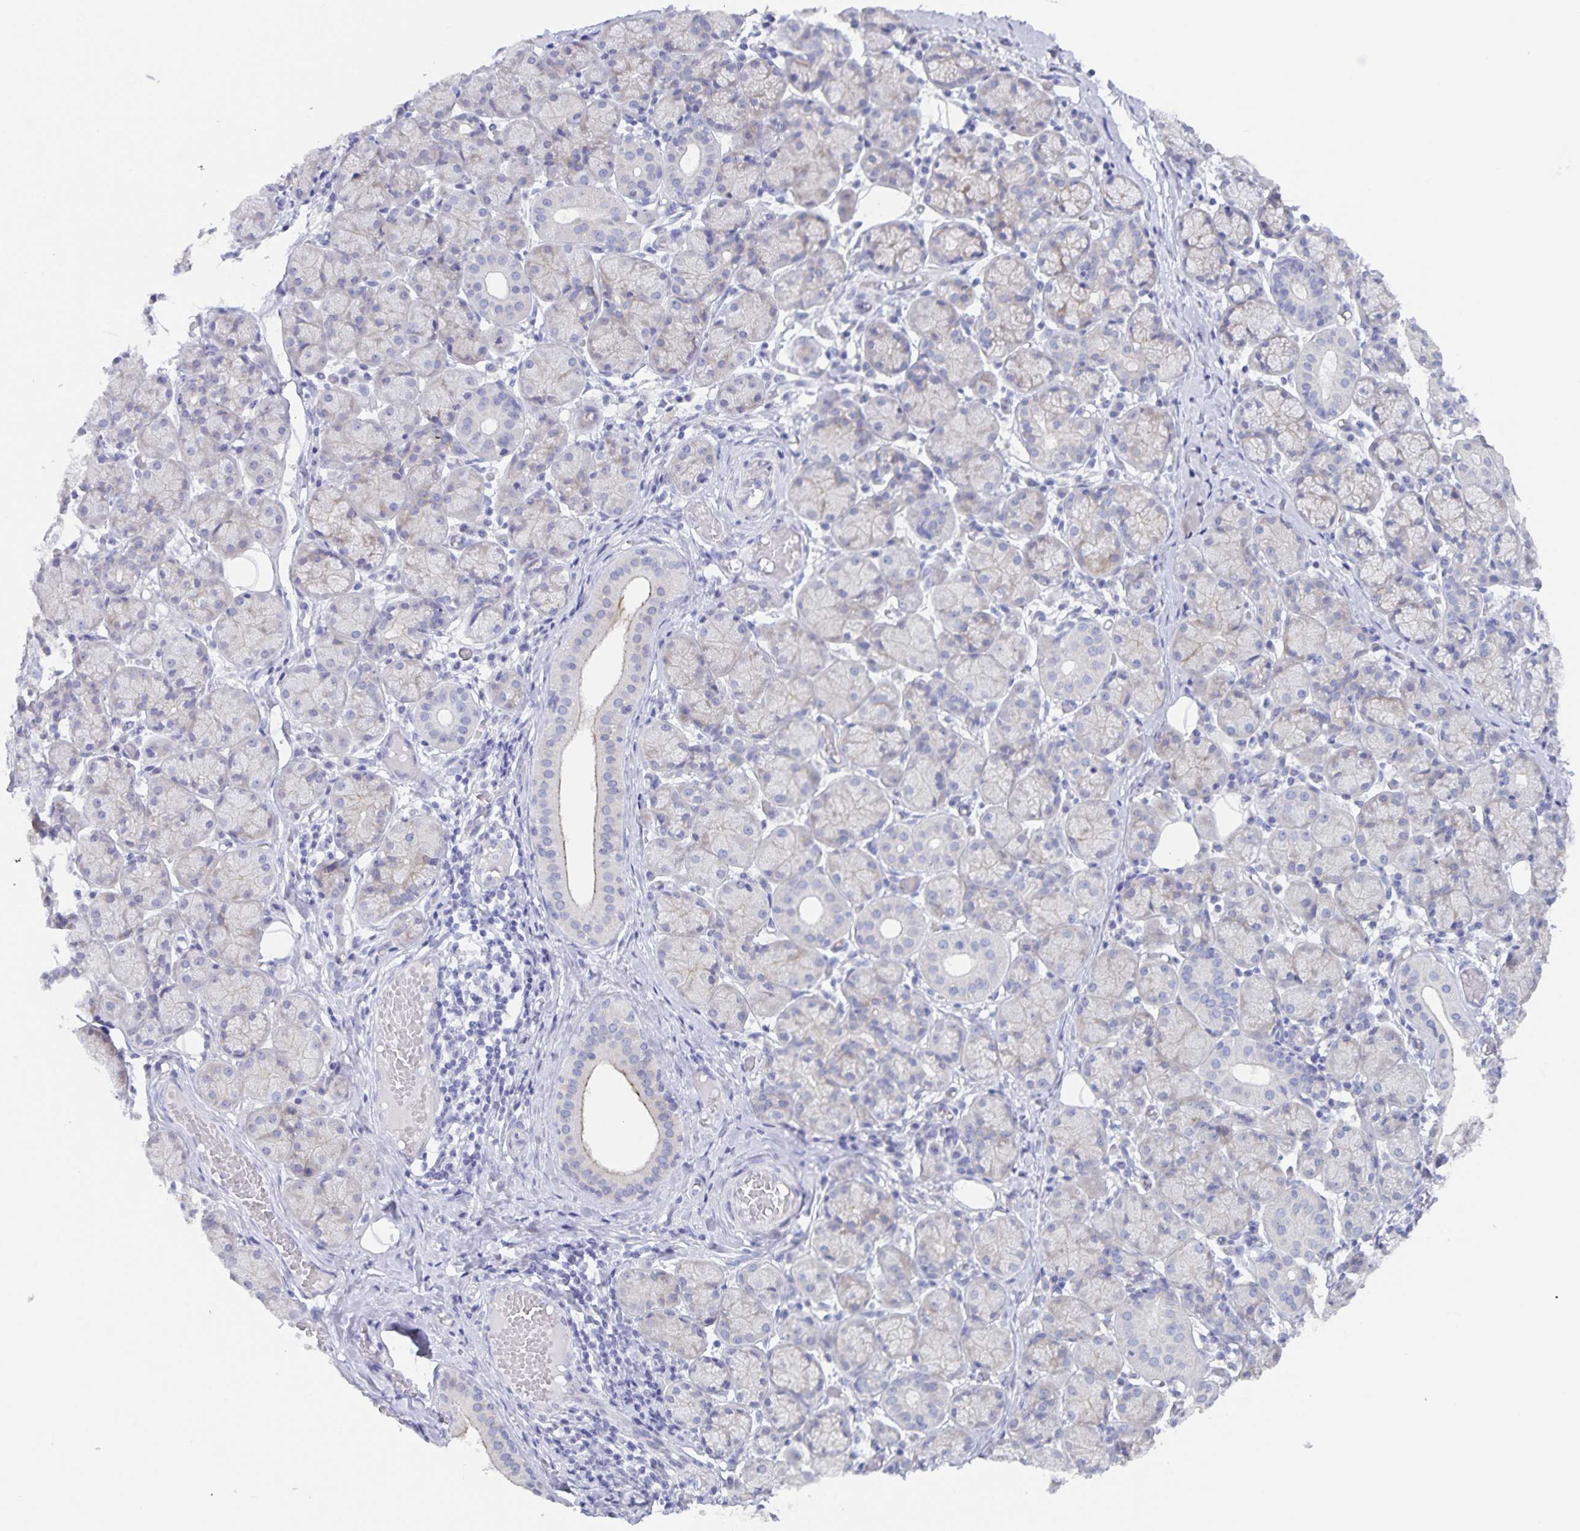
{"staining": {"intensity": "weak", "quantity": "<25%", "location": "cytoplasmic/membranous"}, "tissue": "salivary gland", "cell_type": "Glandular cells", "image_type": "normal", "snomed": [{"axis": "morphology", "description": "Normal tissue, NOS"}, {"axis": "topography", "description": "Salivary gland"}], "caption": "A high-resolution photomicrograph shows immunohistochemistry staining of benign salivary gland, which exhibits no significant staining in glandular cells. Nuclei are stained in blue.", "gene": "AQP4", "patient": {"sex": "female", "age": 24}}